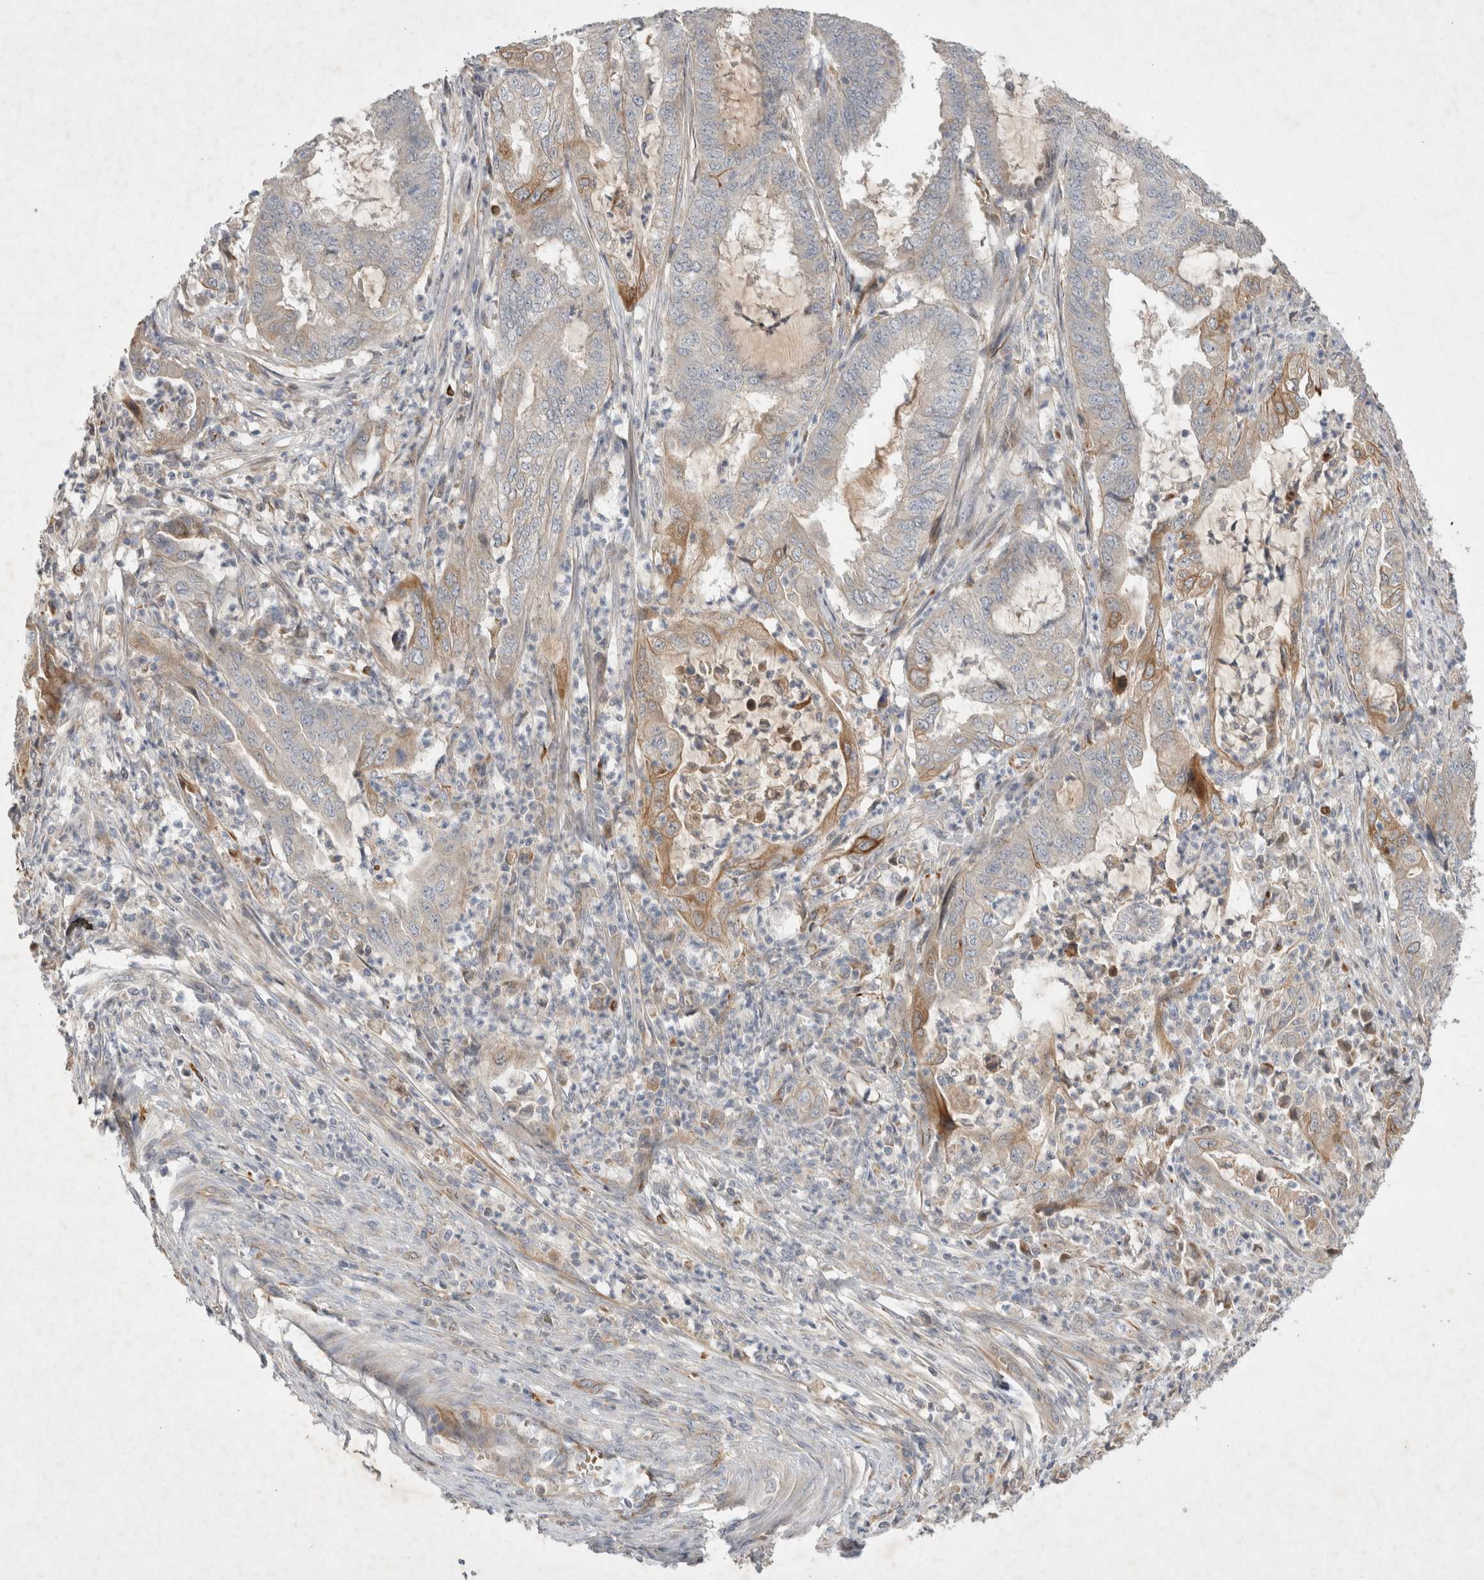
{"staining": {"intensity": "moderate", "quantity": "<25%", "location": "cytoplasmic/membranous"}, "tissue": "endometrial cancer", "cell_type": "Tumor cells", "image_type": "cancer", "snomed": [{"axis": "morphology", "description": "Adenocarcinoma, NOS"}, {"axis": "topography", "description": "Endometrium"}], "caption": "Protein expression by immunohistochemistry (IHC) demonstrates moderate cytoplasmic/membranous staining in approximately <25% of tumor cells in adenocarcinoma (endometrial).", "gene": "NMU", "patient": {"sex": "female", "age": 51}}